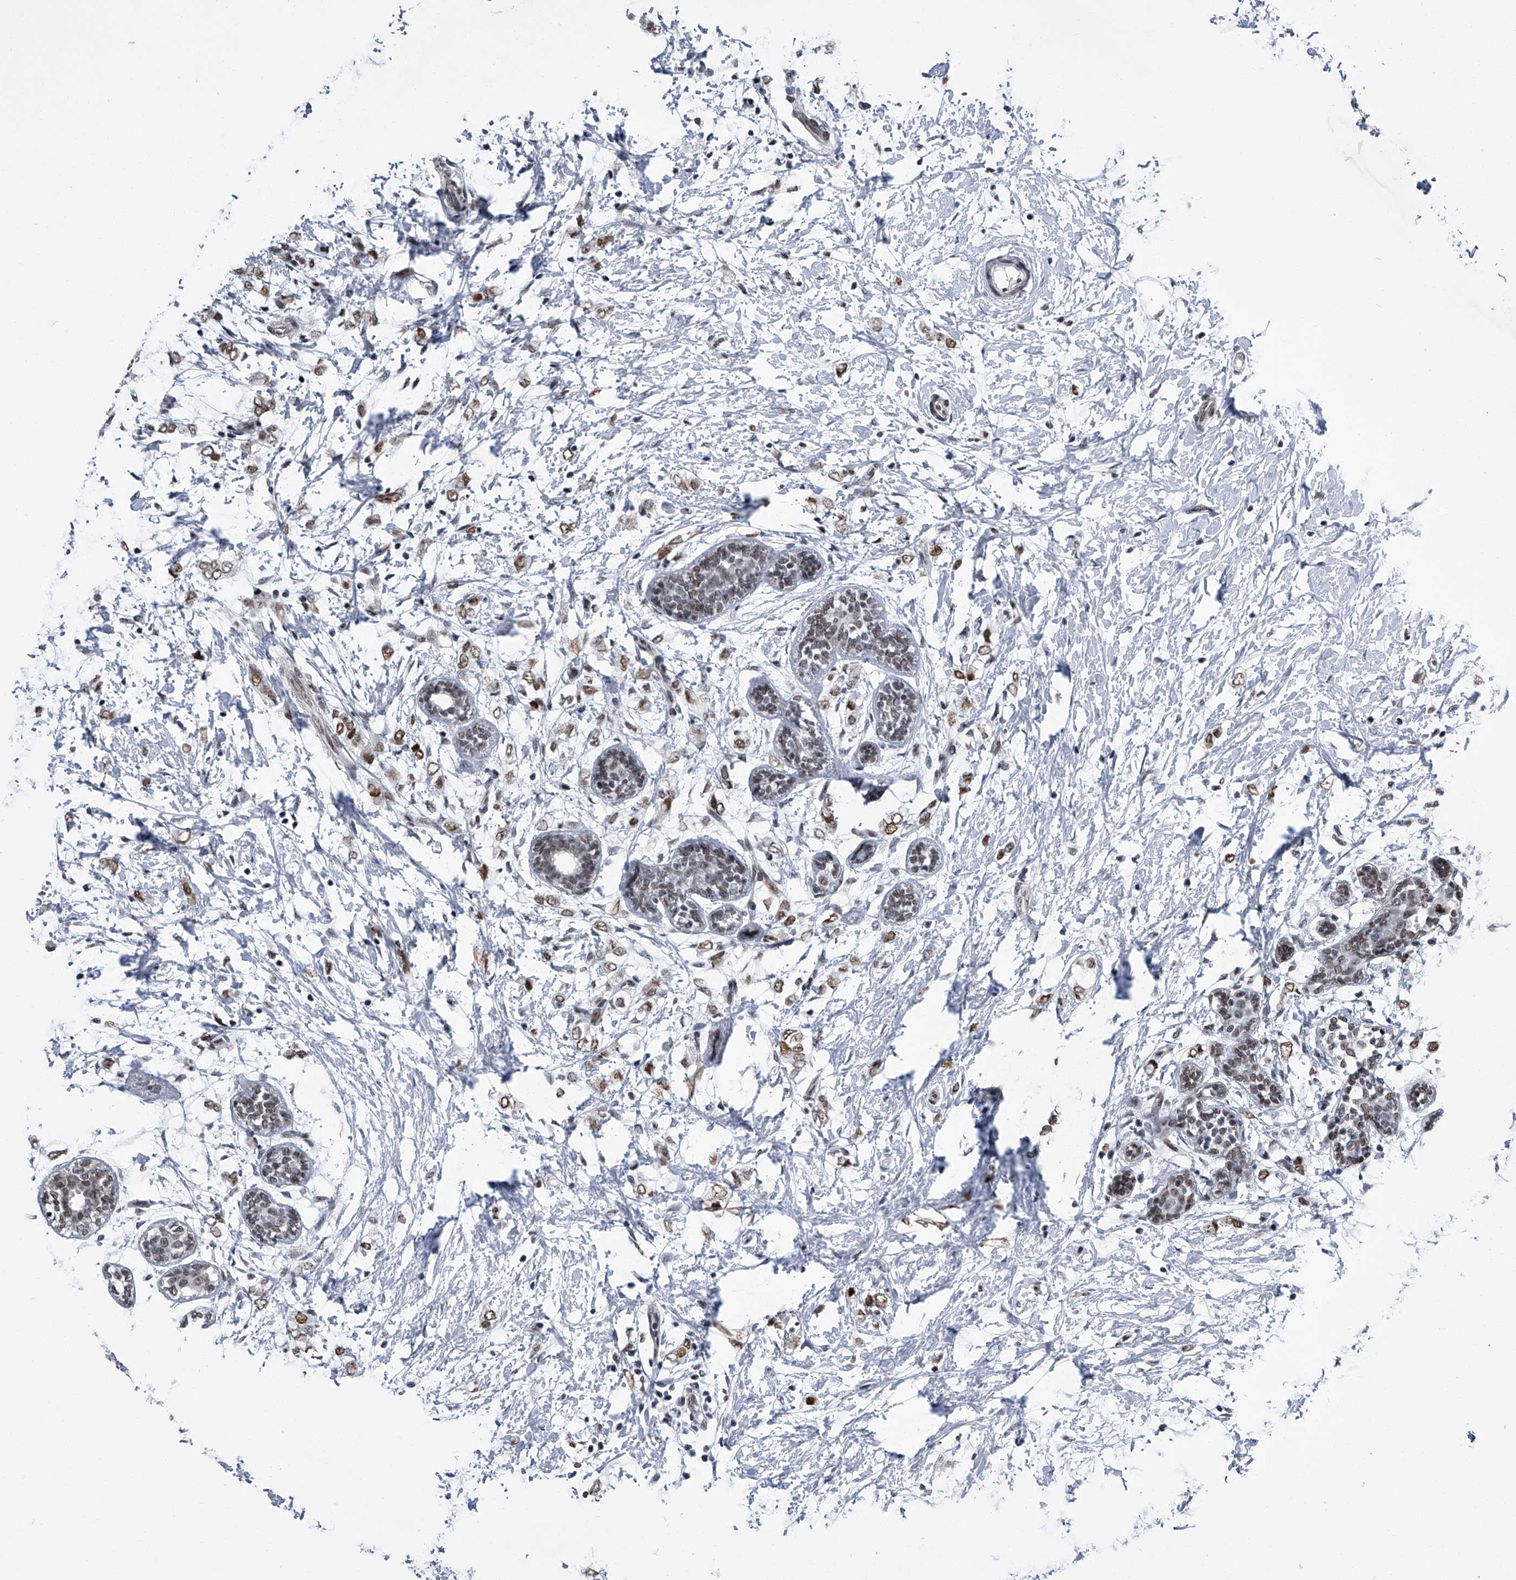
{"staining": {"intensity": "moderate", "quantity": ">75%", "location": "nuclear"}, "tissue": "breast cancer", "cell_type": "Tumor cells", "image_type": "cancer", "snomed": [{"axis": "morphology", "description": "Normal tissue, NOS"}, {"axis": "morphology", "description": "Lobular carcinoma"}, {"axis": "topography", "description": "Breast"}], "caption": "Lobular carcinoma (breast) was stained to show a protein in brown. There is medium levels of moderate nuclear staining in approximately >75% of tumor cells.", "gene": "SIM2", "patient": {"sex": "female", "age": 47}}